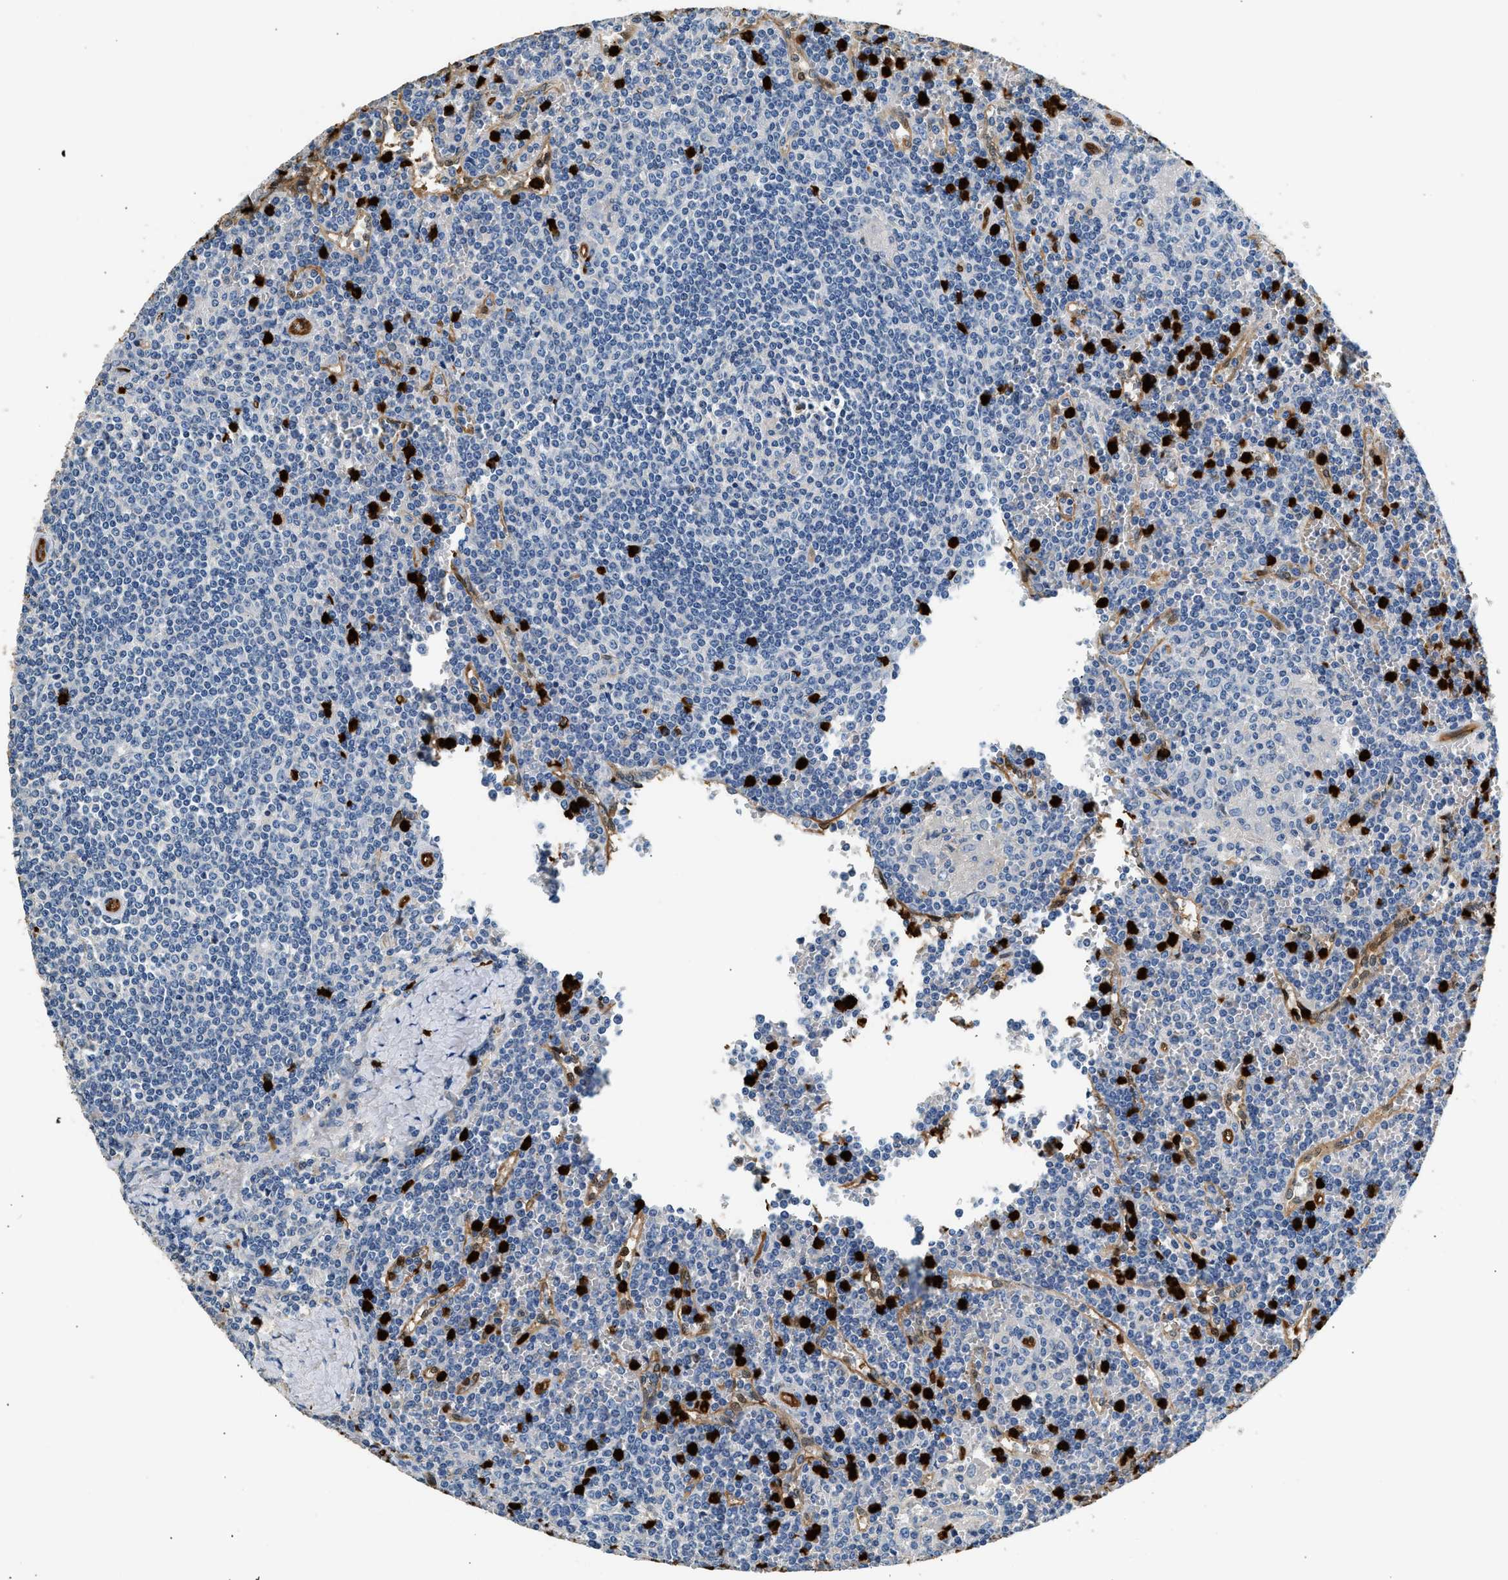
{"staining": {"intensity": "negative", "quantity": "none", "location": "none"}, "tissue": "lymphoma", "cell_type": "Tumor cells", "image_type": "cancer", "snomed": [{"axis": "morphology", "description": "Malignant lymphoma, non-Hodgkin's type, Low grade"}, {"axis": "topography", "description": "Spleen"}], "caption": "Immunohistochemistry (IHC) image of neoplastic tissue: lymphoma stained with DAB (3,3'-diaminobenzidine) displays no significant protein expression in tumor cells.", "gene": "ANXA3", "patient": {"sex": "female", "age": 19}}